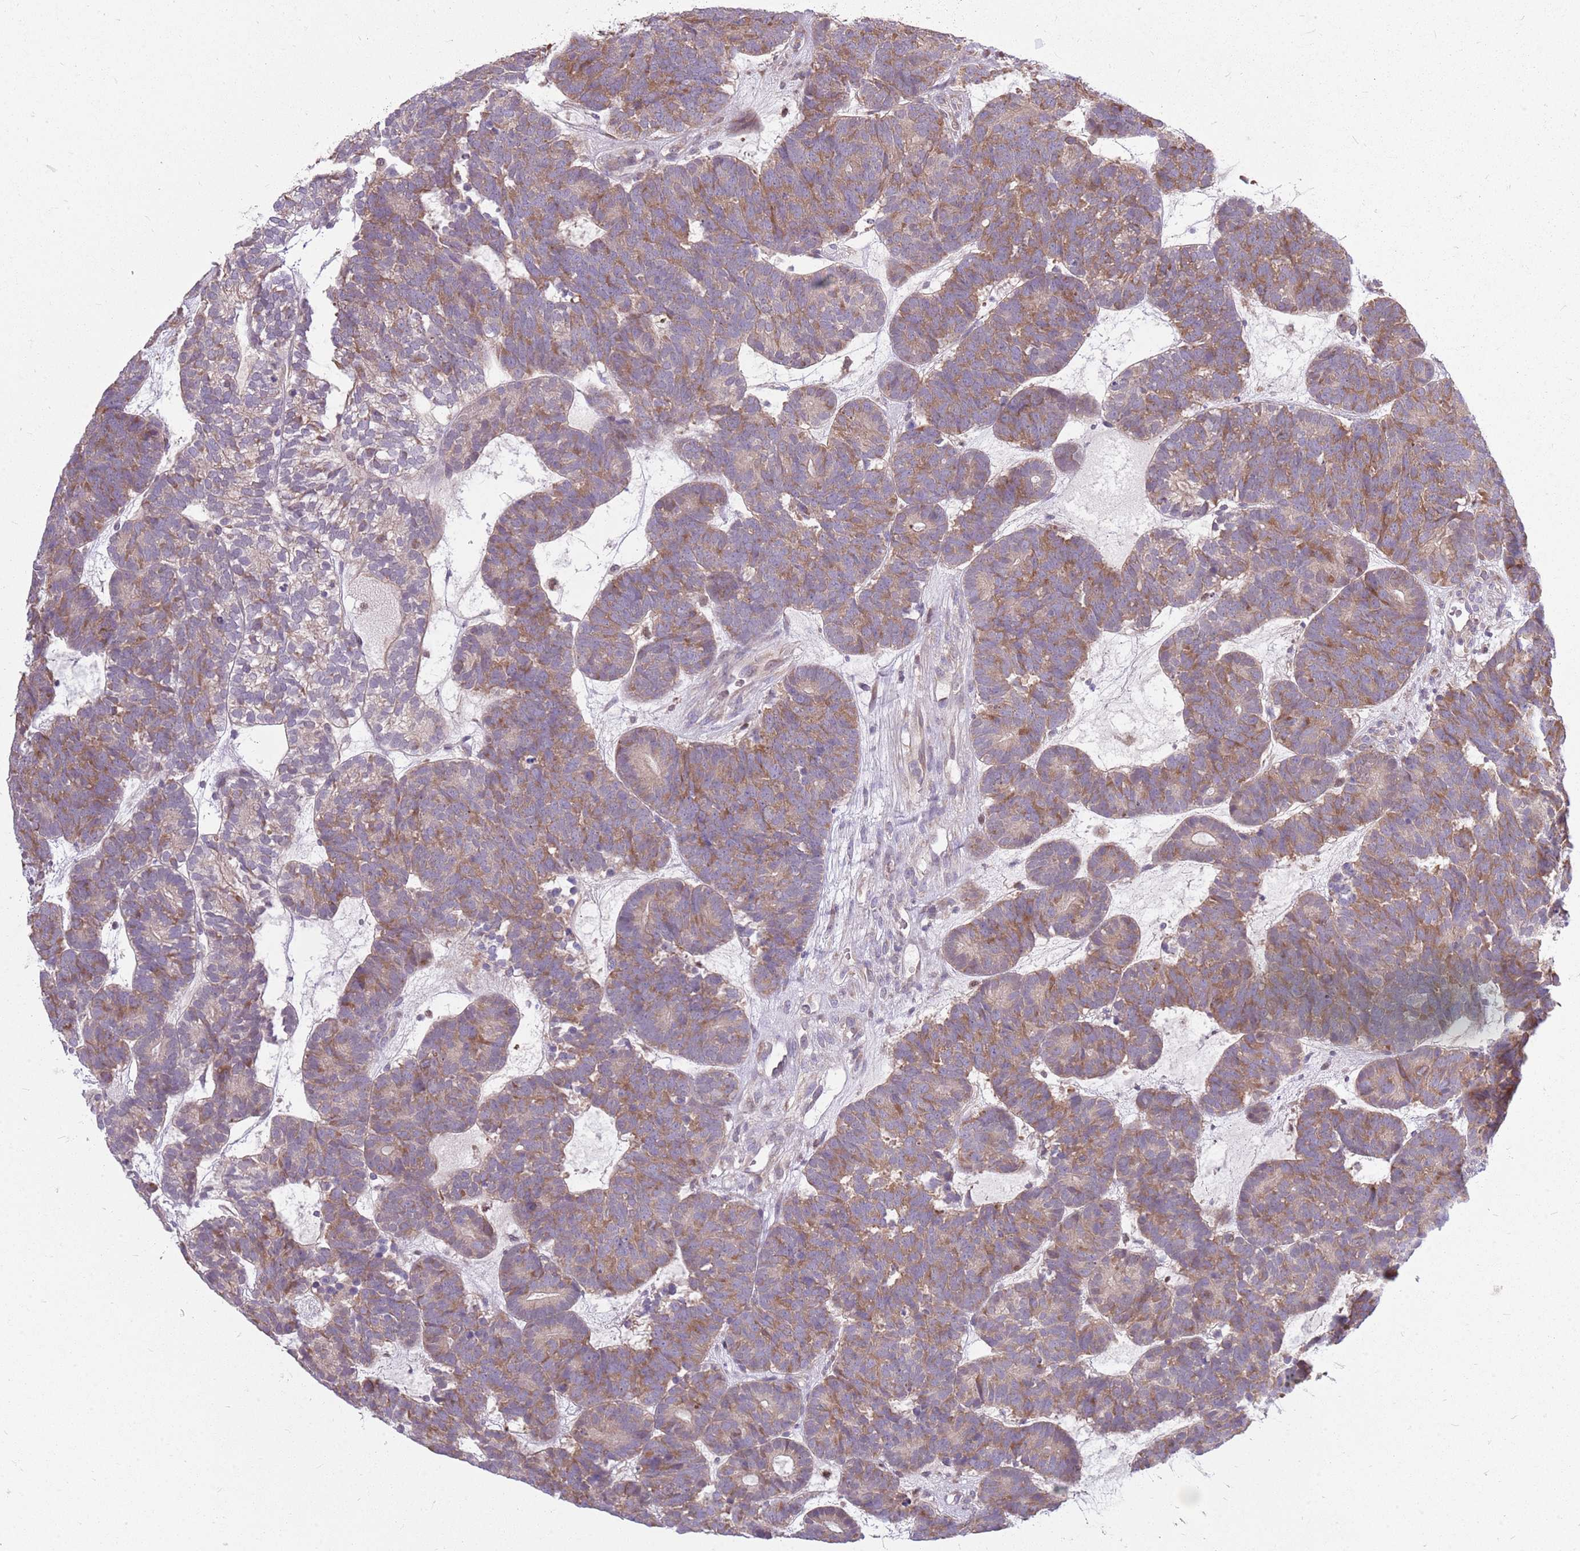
{"staining": {"intensity": "moderate", "quantity": ">75%", "location": "cytoplasmic/membranous"}, "tissue": "head and neck cancer", "cell_type": "Tumor cells", "image_type": "cancer", "snomed": [{"axis": "morphology", "description": "Adenocarcinoma, NOS"}, {"axis": "topography", "description": "Head-Neck"}], "caption": "DAB (3,3'-diaminobenzidine) immunohistochemical staining of adenocarcinoma (head and neck) demonstrates moderate cytoplasmic/membranous protein positivity in approximately >75% of tumor cells.", "gene": "PPP1R27", "patient": {"sex": "female", "age": 81}}